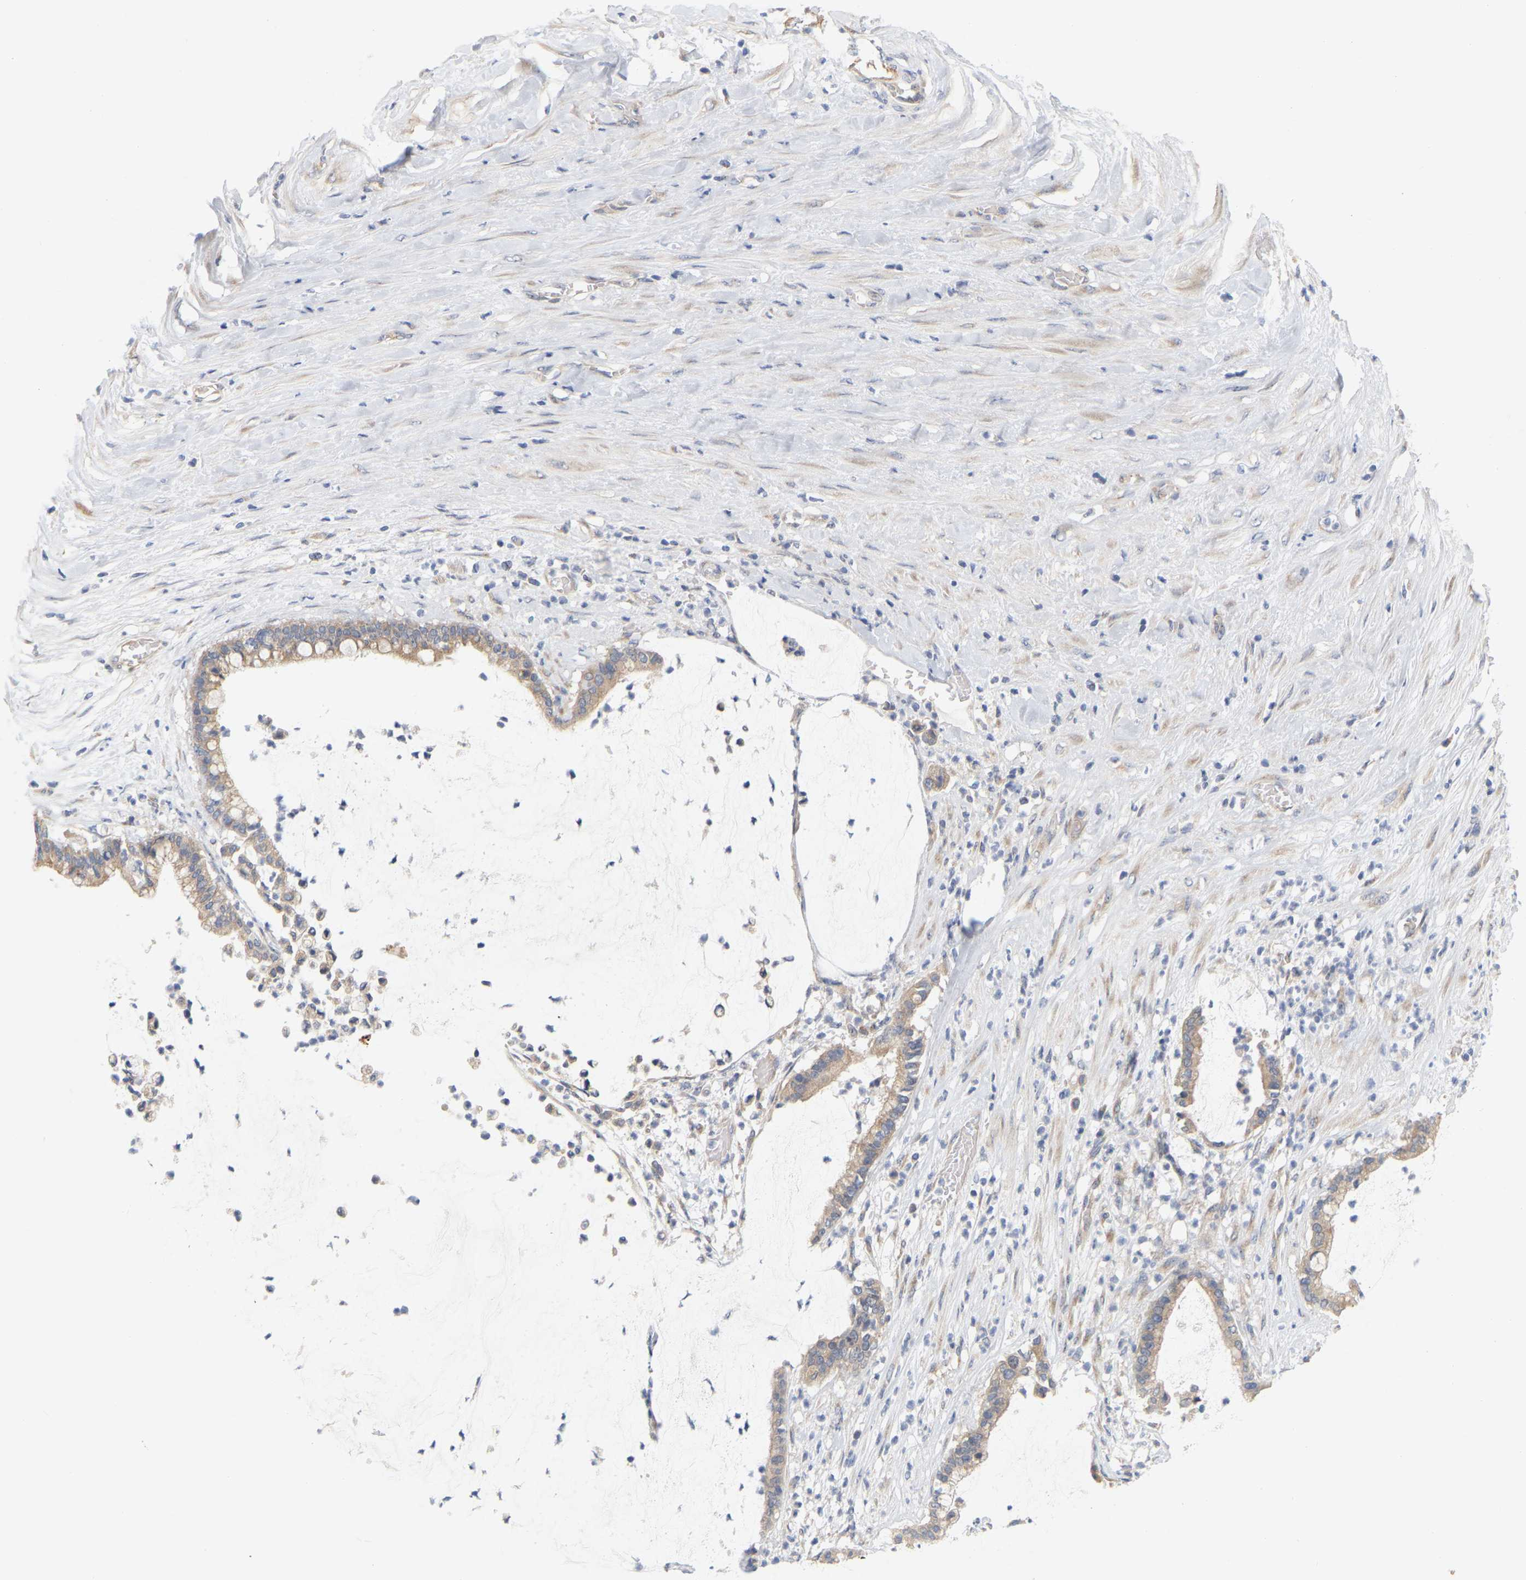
{"staining": {"intensity": "moderate", "quantity": ">75%", "location": "cytoplasmic/membranous"}, "tissue": "pancreatic cancer", "cell_type": "Tumor cells", "image_type": "cancer", "snomed": [{"axis": "morphology", "description": "Adenocarcinoma, NOS"}, {"axis": "topography", "description": "Pancreas"}], "caption": "Brown immunohistochemical staining in pancreatic adenocarcinoma shows moderate cytoplasmic/membranous positivity in approximately >75% of tumor cells.", "gene": "MINDY4", "patient": {"sex": "male", "age": 41}}